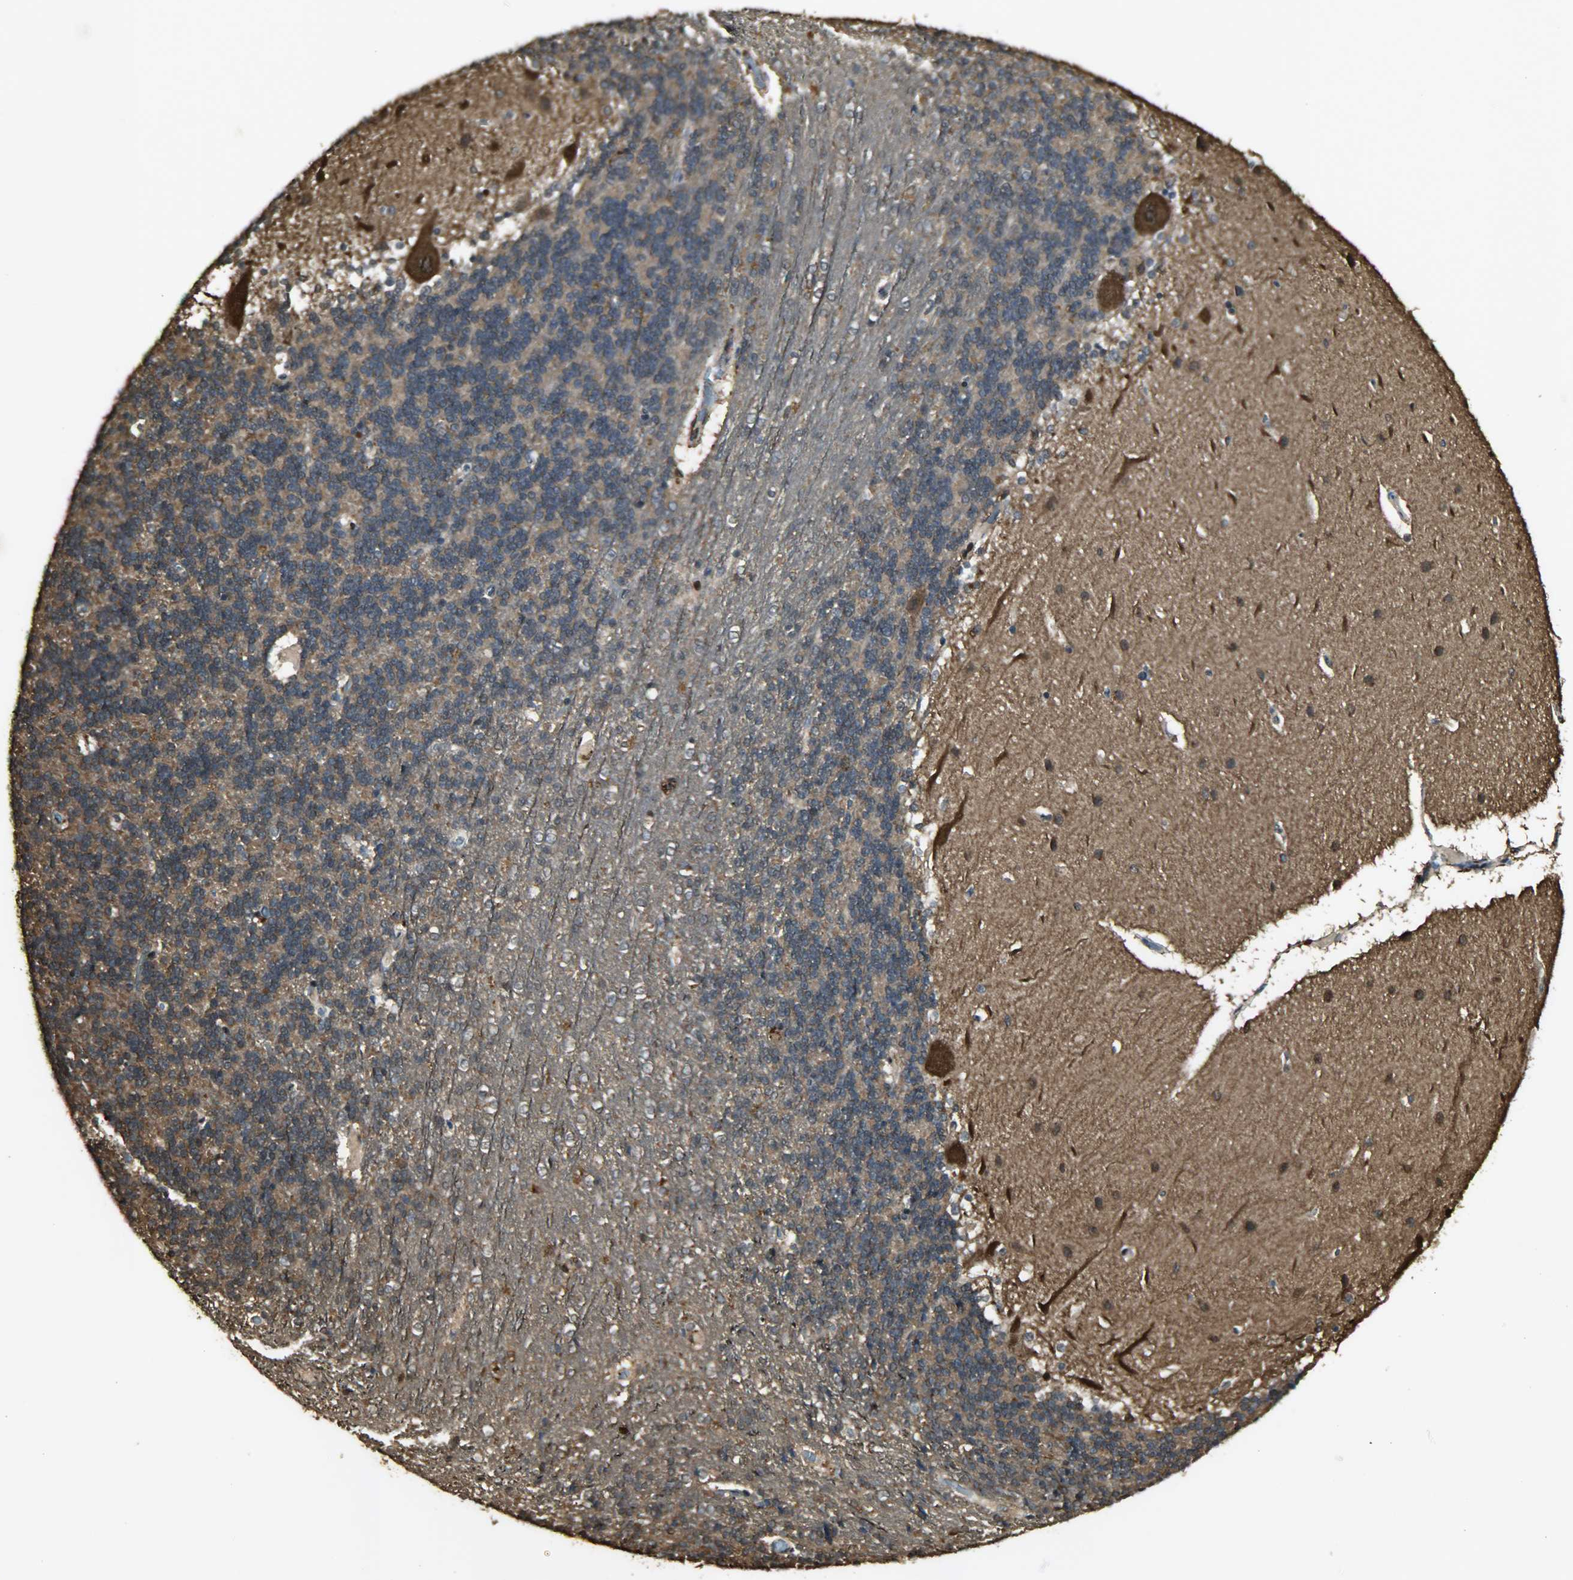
{"staining": {"intensity": "moderate", "quantity": ">75%", "location": "cytoplasmic/membranous,nuclear"}, "tissue": "cerebellum", "cell_type": "Cells in granular layer", "image_type": "normal", "snomed": [{"axis": "morphology", "description": "Normal tissue, NOS"}, {"axis": "topography", "description": "Cerebellum"}], "caption": "Cells in granular layer reveal moderate cytoplasmic/membranous,nuclear positivity in about >75% of cells in unremarkable cerebellum. (DAB (3,3'-diaminobenzidine) IHC, brown staining for protein, blue staining for nuclei).", "gene": "YWHAZ", "patient": {"sex": "female", "age": 54}}